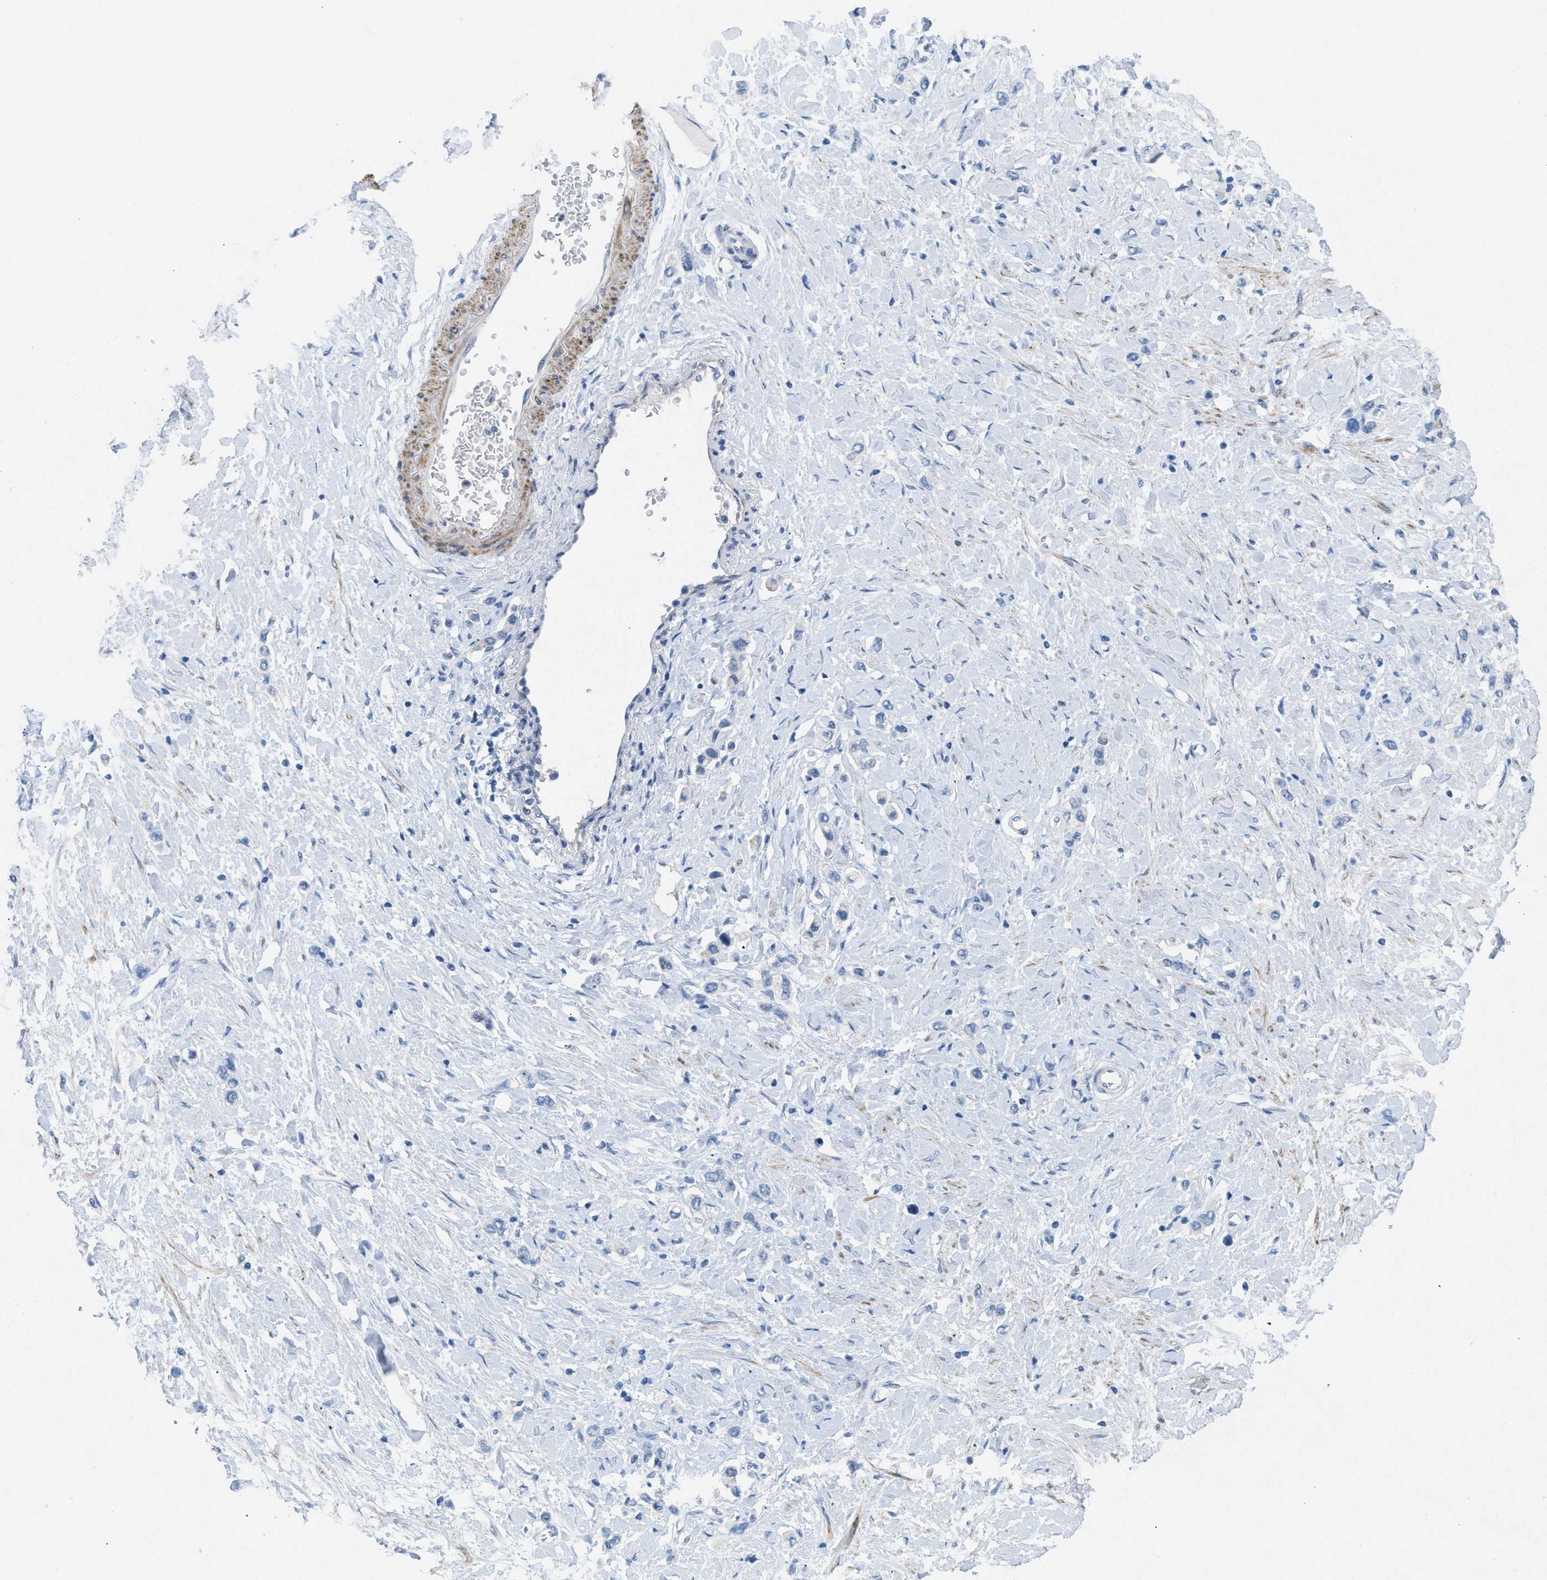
{"staining": {"intensity": "negative", "quantity": "none", "location": "none"}, "tissue": "stomach cancer", "cell_type": "Tumor cells", "image_type": "cancer", "snomed": [{"axis": "morphology", "description": "Adenocarcinoma, NOS"}, {"axis": "topography", "description": "Stomach"}], "caption": "DAB (3,3'-diaminobenzidine) immunohistochemical staining of stomach cancer exhibits no significant positivity in tumor cells. (Stains: DAB immunohistochemistry with hematoxylin counter stain, Microscopy: brightfield microscopy at high magnification).", "gene": "TASOR", "patient": {"sex": "female", "age": 65}}